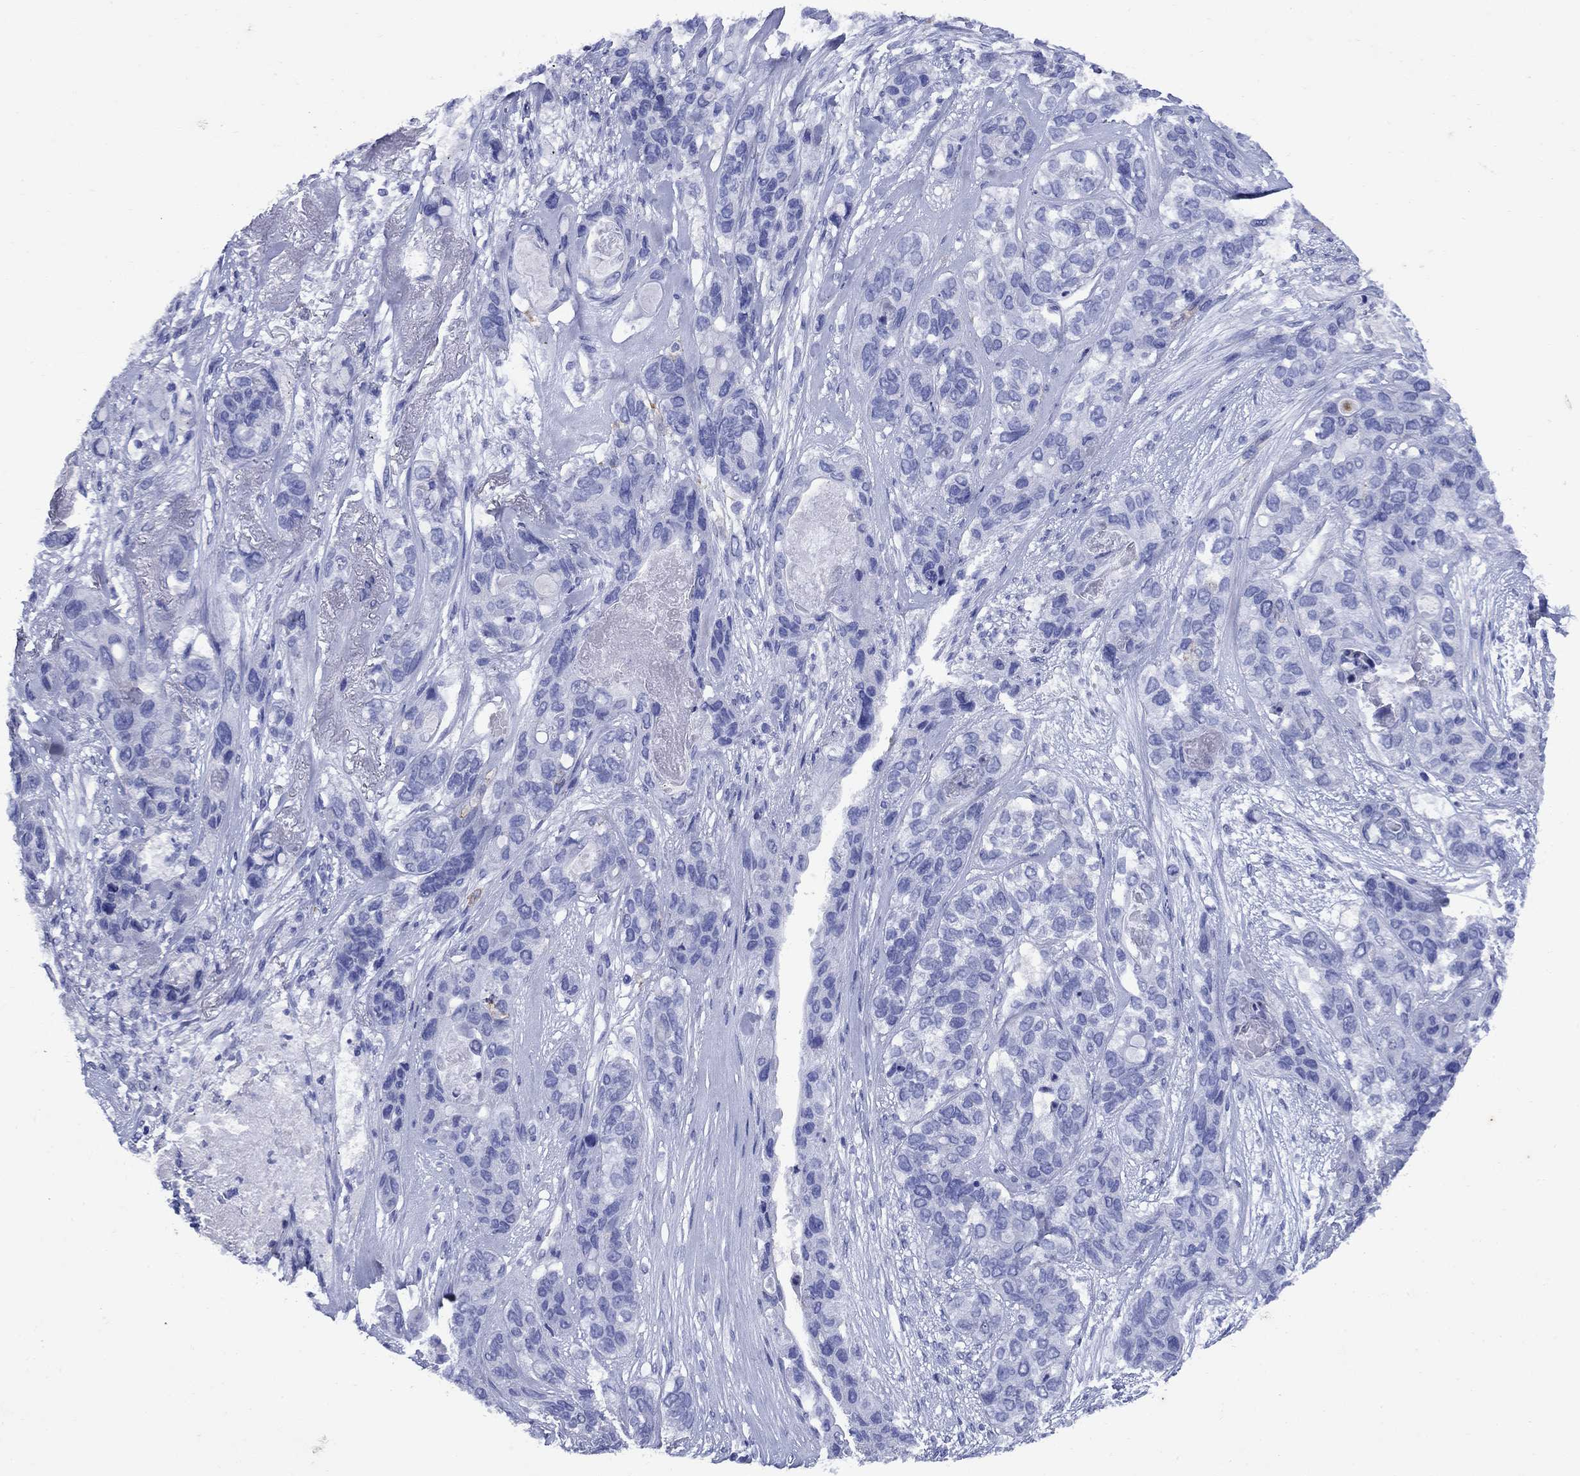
{"staining": {"intensity": "negative", "quantity": "none", "location": "none"}, "tissue": "lung cancer", "cell_type": "Tumor cells", "image_type": "cancer", "snomed": [{"axis": "morphology", "description": "Squamous cell carcinoma, NOS"}, {"axis": "topography", "description": "Lung"}], "caption": "High power microscopy photomicrograph of an IHC image of lung cancer, revealing no significant positivity in tumor cells.", "gene": "CD1A", "patient": {"sex": "female", "age": 70}}